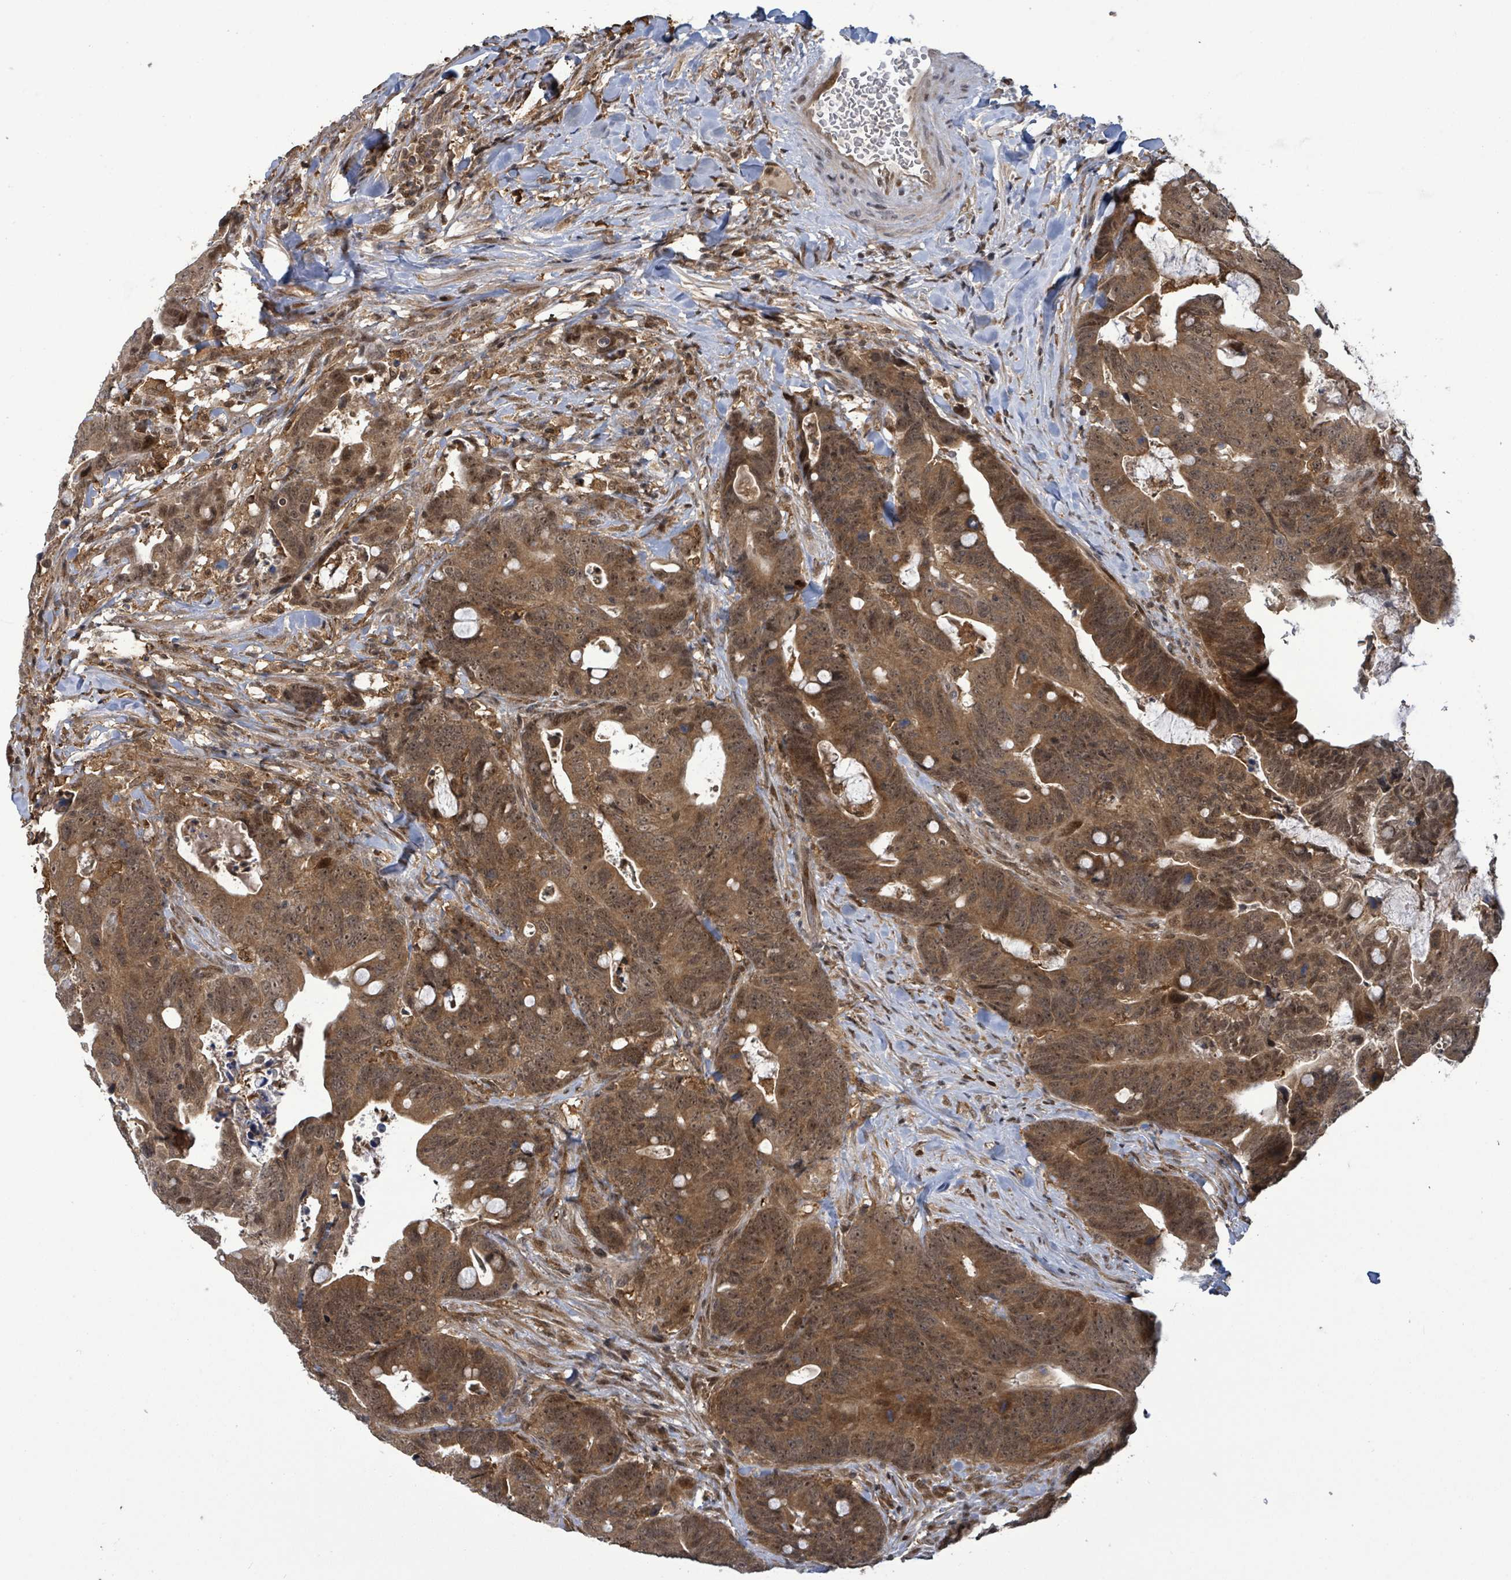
{"staining": {"intensity": "strong", "quantity": ">75%", "location": "cytoplasmic/membranous"}, "tissue": "colorectal cancer", "cell_type": "Tumor cells", "image_type": "cancer", "snomed": [{"axis": "morphology", "description": "Adenocarcinoma, NOS"}, {"axis": "topography", "description": "Colon"}], "caption": "High-power microscopy captured an IHC photomicrograph of colorectal adenocarcinoma, revealing strong cytoplasmic/membranous staining in about >75% of tumor cells.", "gene": "FBXO6", "patient": {"sex": "female", "age": 82}}